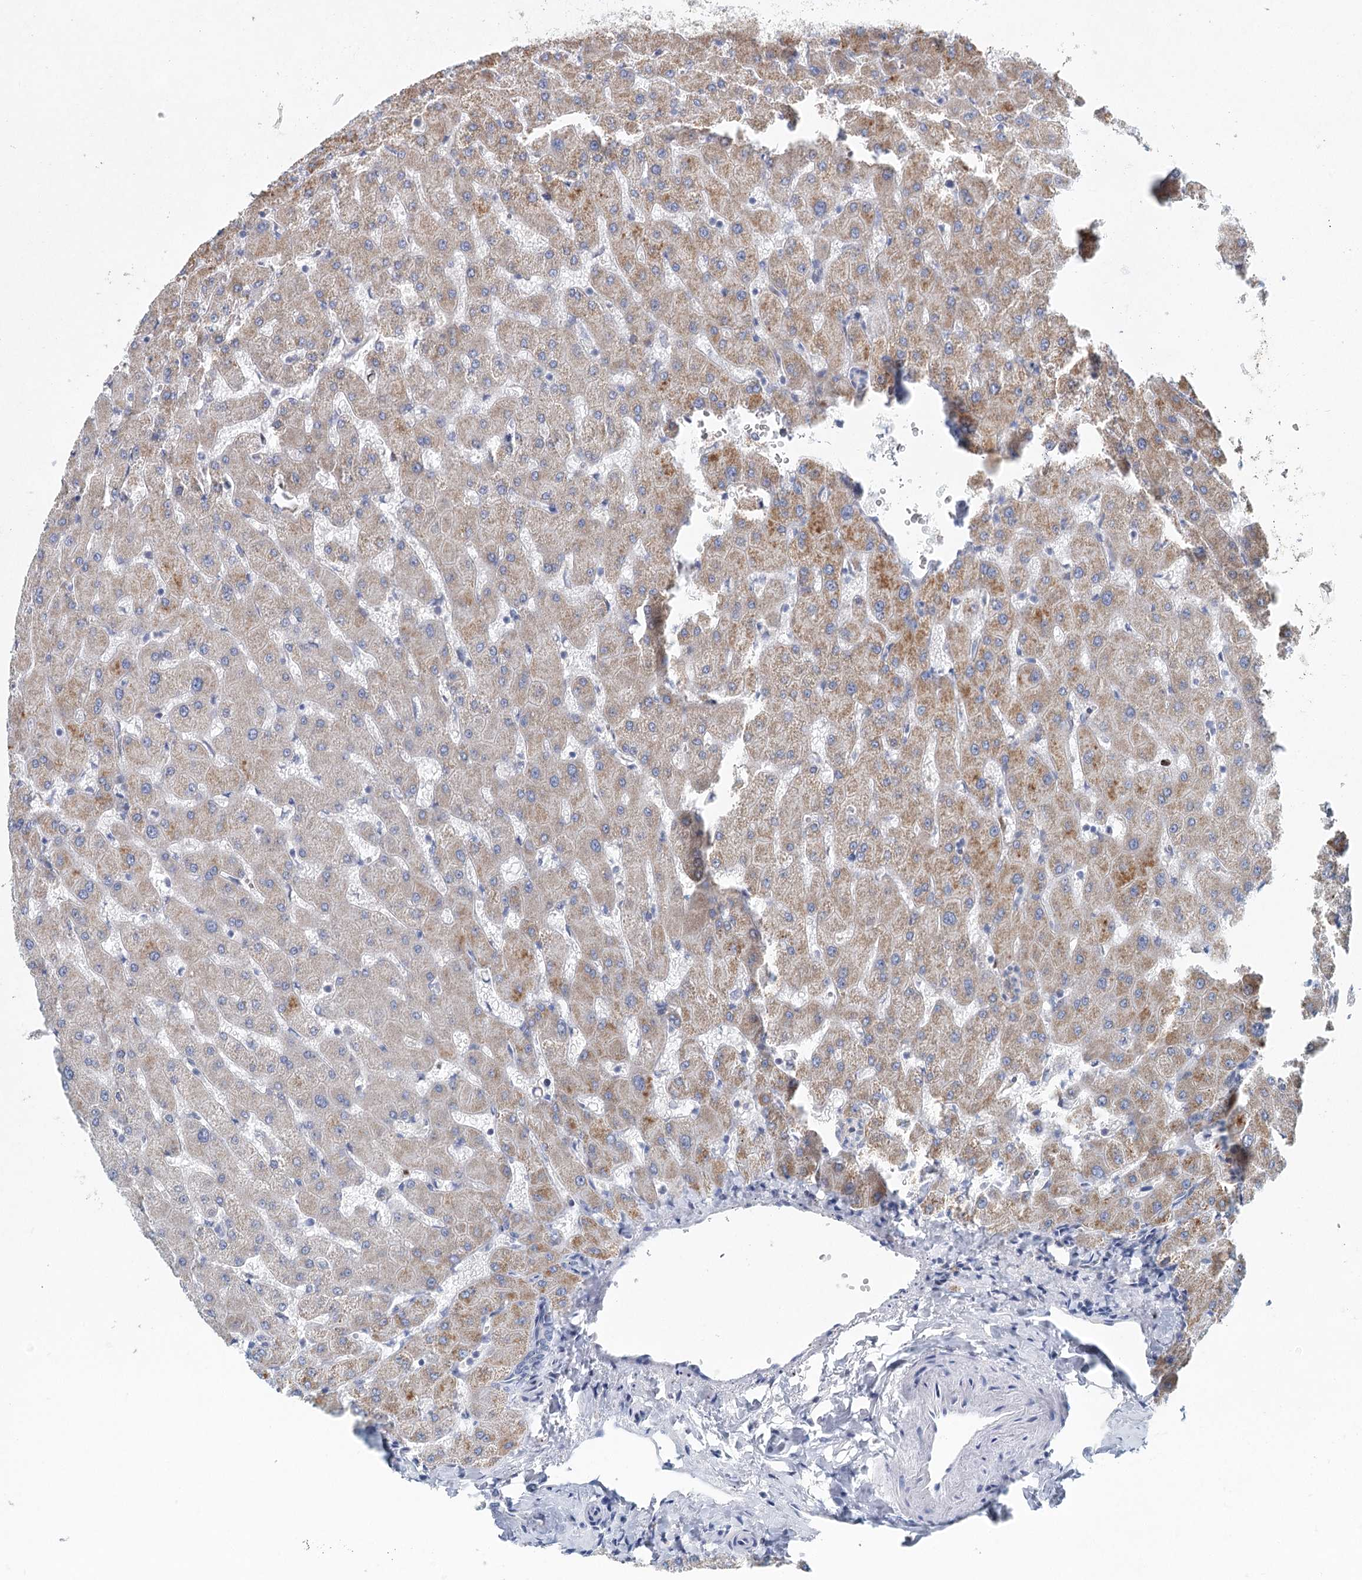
{"staining": {"intensity": "negative", "quantity": "none", "location": "none"}, "tissue": "liver", "cell_type": "Cholangiocytes", "image_type": "normal", "snomed": [{"axis": "morphology", "description": "Normal tissue, NOS"}, {"axis": "topography", "description": "Liver"}], "caption": "This is an immunohistochemistry (IHC) histopathology image of unremarkable liver. There is no positivity in cholangiocytes.", "gene": "XPO6", "patient": {"sex": "female", "age": 63}}